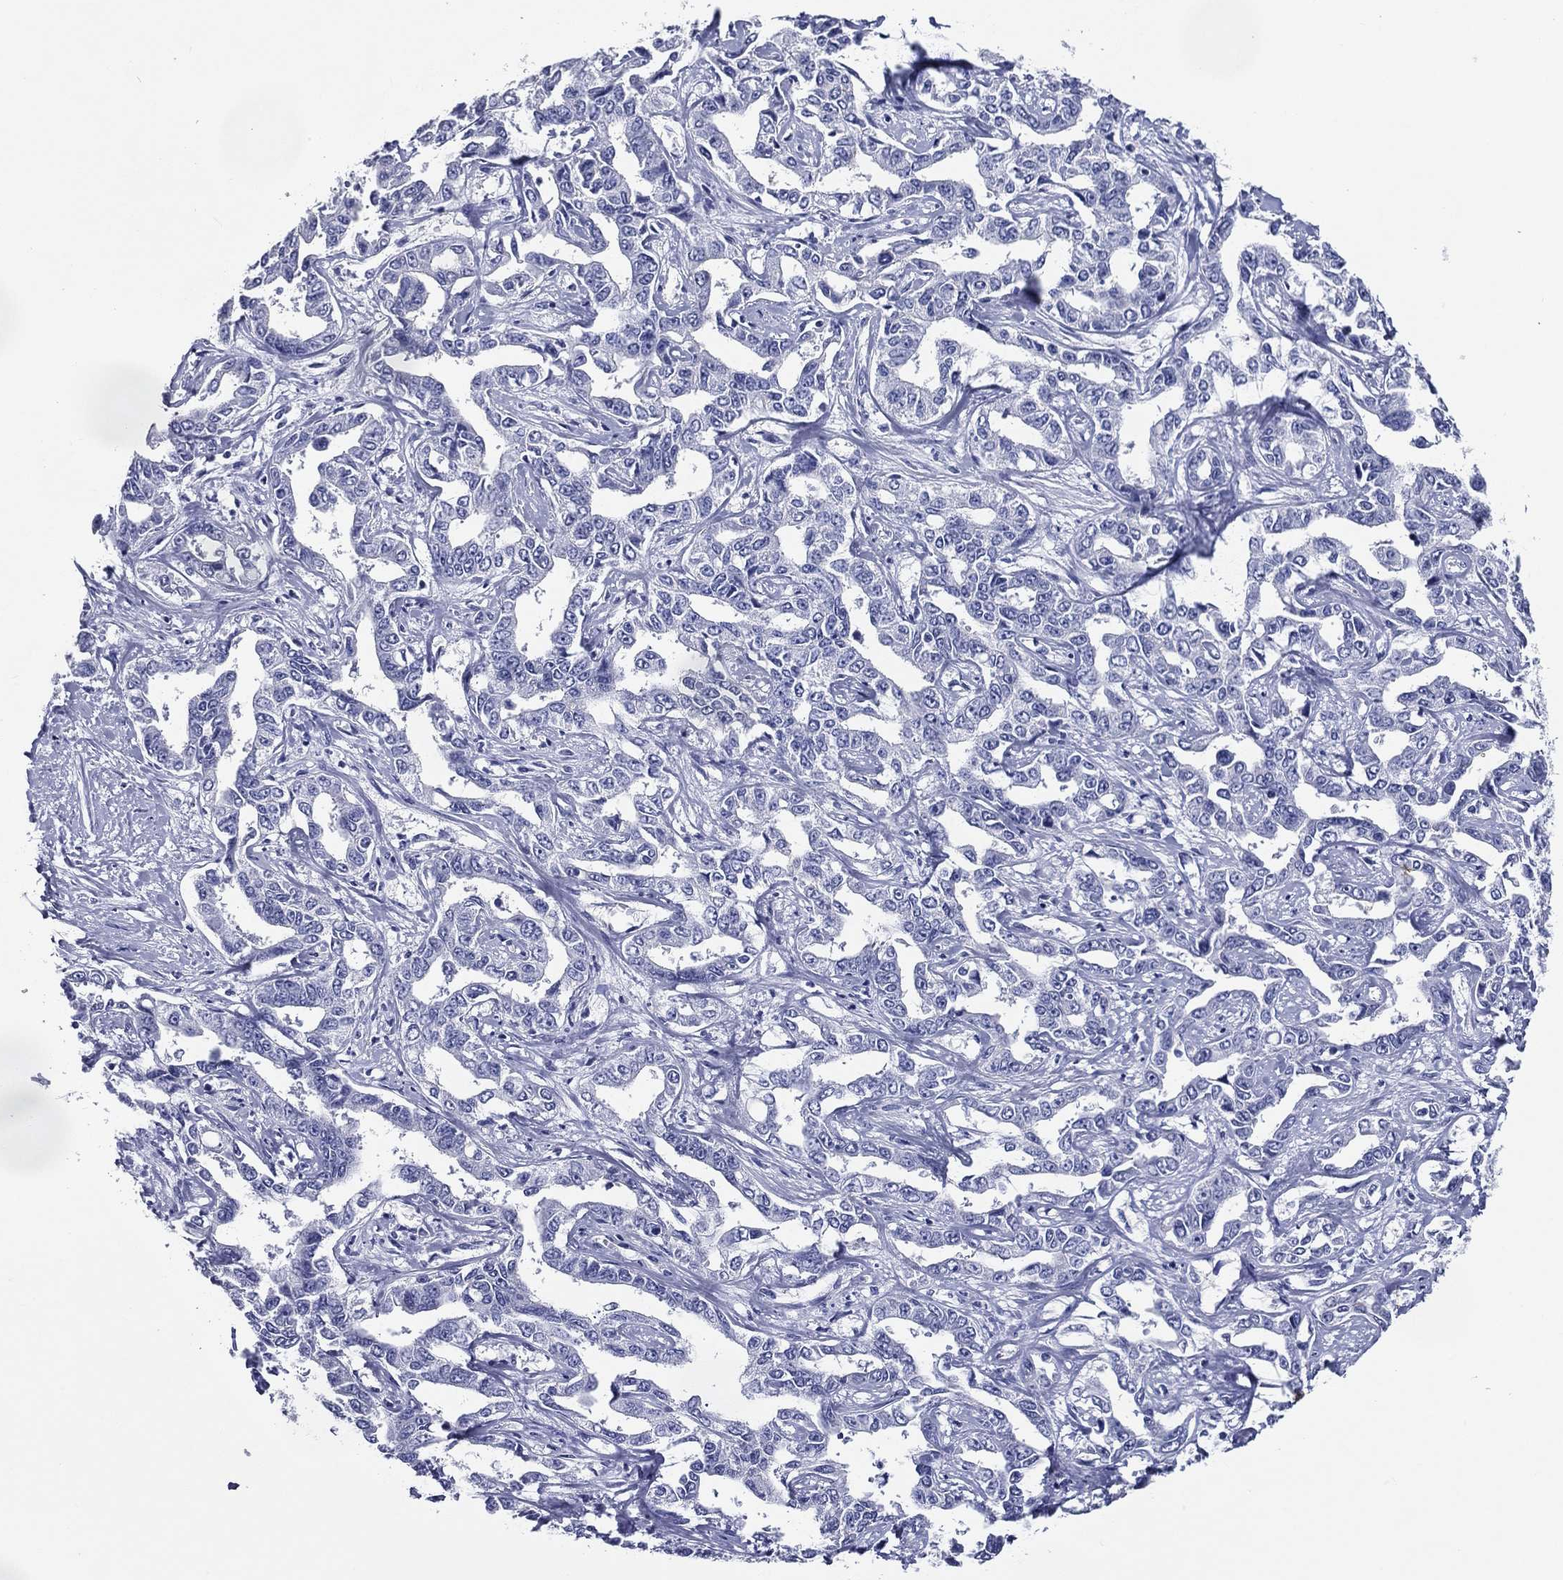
{"staining": {"intensity": "negative", "quantity": "none", "location": "none"}, "tissue": "liver cancer", "cell_type": "Tumor cells", "image_type": "cancer", "snomed": [{"axis": "morphology", "description": "Cholangiocarcinoma"}, {"axis": "topography", "description": "Liver"}], "caption": "The photomicrograph exhibits no significant expression in tumor cells of liver cholangiocarcinoma.", "gene": "ACE2", "patient": {"sex": "male", "age": 59}}